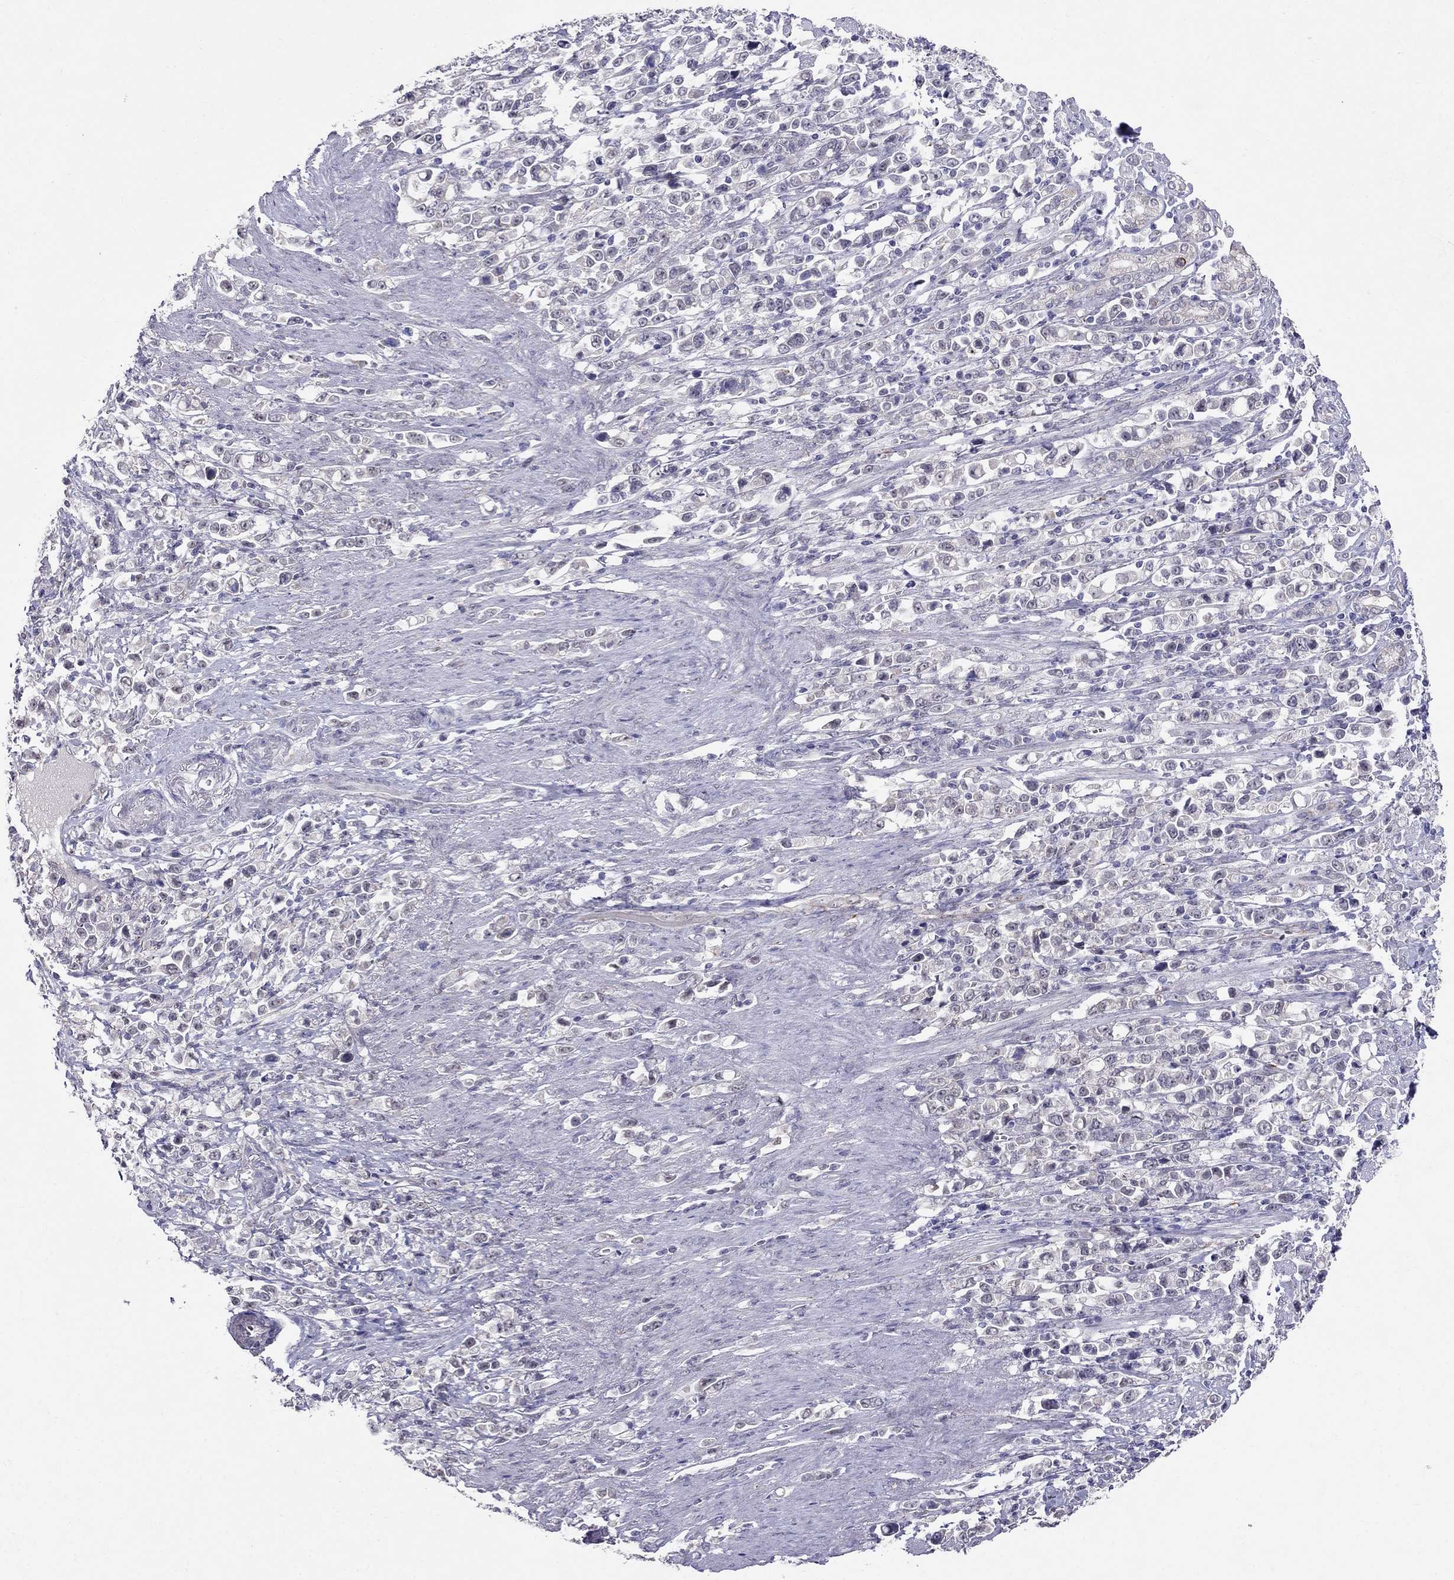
{"staining": {"intensity": "negative", "quantity": "none", "location": "none"}, "tissue": "stomach cancer", "cell_type": "Tumor cells", "image_type": "cancer", "snomed": [{"axis": "morphology", "description": "Adenocarcinoma, NOS"}, {"axis": "topography", "description": "Stomach"}], "caption": "There is no significant positivity in tumor cells of stomach cancer.", "gene": "MYO3B", "patient": {"sex": "male", "age": 63}}